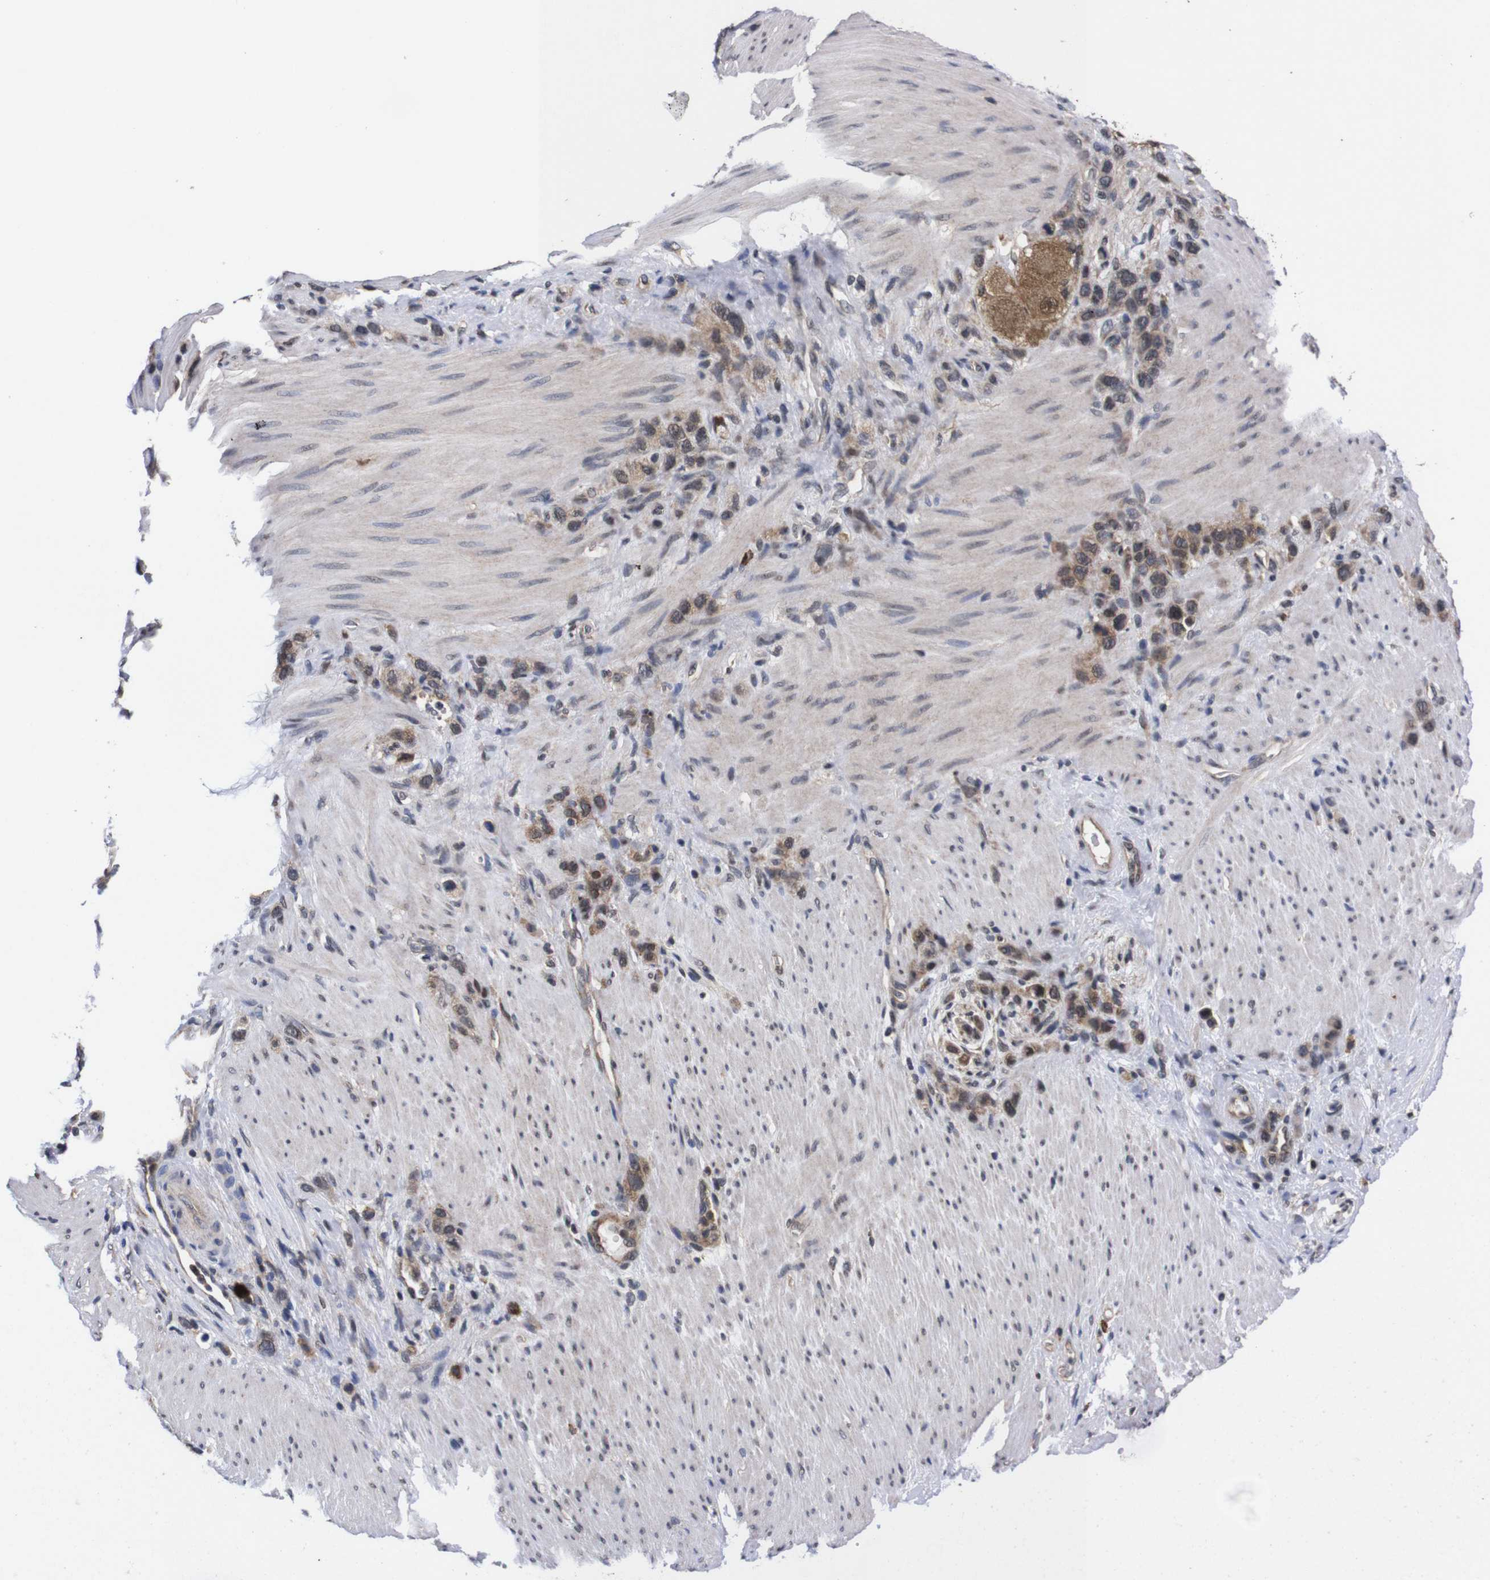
{"staining": {"intensity": "moderate", "quantity": ">75%", "location": "cytoplasmic/membranous"}, "tissue": "stomach cancer", "cell_type": "Tumor cells", "image_type": "cancer", "snomed": [{"axis": "morphology", "description": "Adenocarcinoma, NOS"}, {"axis": "morphology", "description": "Adenocarcinoma, High grade"}, {"axis": "topography", "description": "Stomach, upper"}, {"axis": "topography", "description": "Stomach, lower"}], "caption": "An IHC micrograph of neoplastic tissue is shown. Protein staining in brown labels moderate cytoplasmic/membranous positivity in stomach cancer (adenocarcinoma) within tumor cells.", "gene": "UBQLN2", "patient": {"sex": "female", "age": 65}}